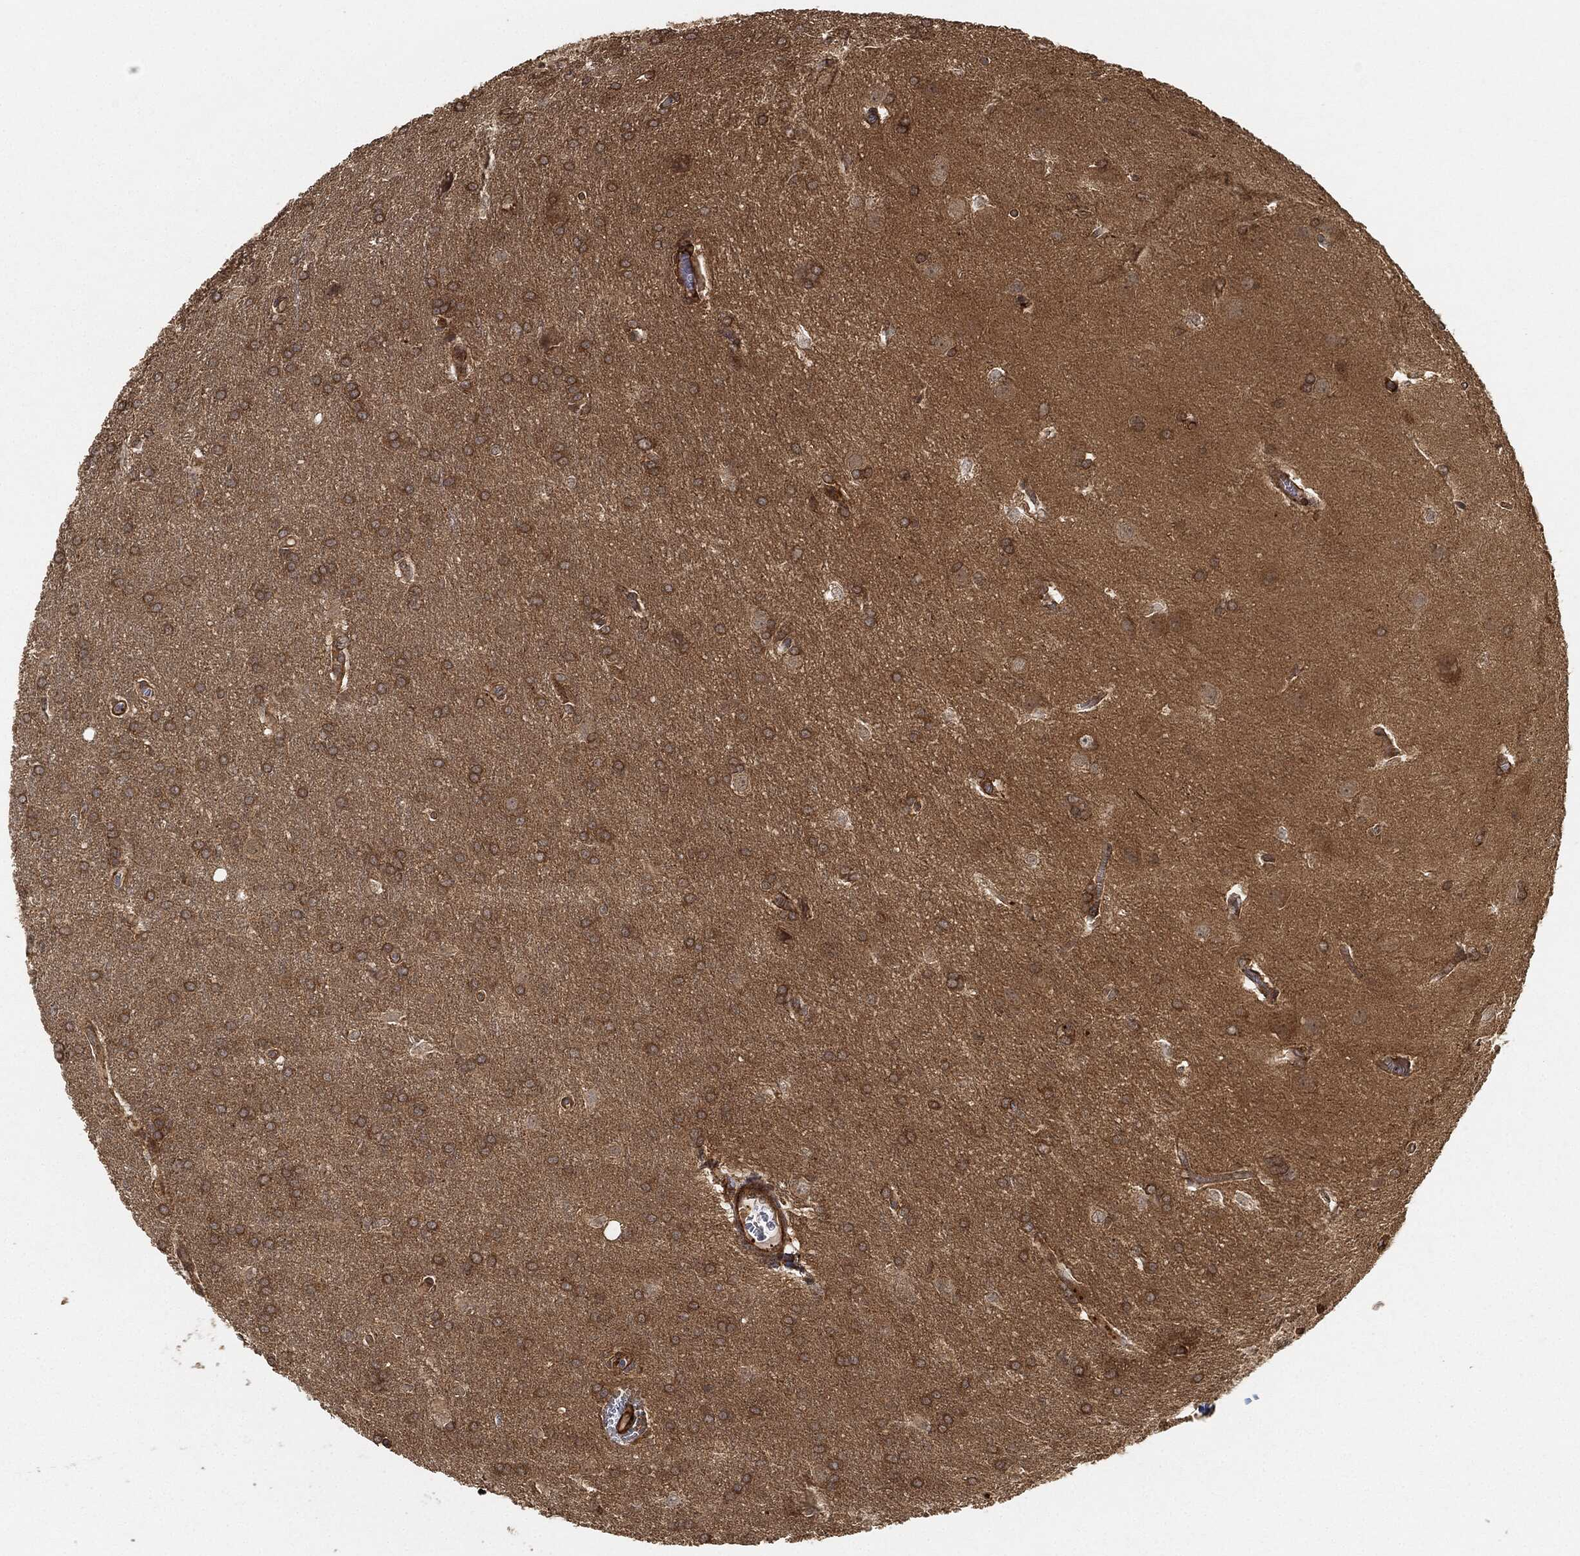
{"staining": {"intensity": "strong", "quantity": "25%-75%", "location": "cytoplasmic/membranous"}, "tissue": "glioma", "cell_type": "Tumor cells", "image_type": "cancer", "snomed": [{"axis": "morphology", "description": "Glioma, malignant, Low grade"}, {"axis": "topography", "description": "Brain"}], "caption": "High-magnification brightfield microscopy of malignant glioma (low-grade) stained with DAB (3,3'-diaminobenzidine) (brown) and counterstained with hematoxylin (blue). tumor cells exhibit strong cytoplasmic/membranous positivity is seen in about25%-75% of cells.", "gene": "TPT1", "patient": {"sex": "female", "age": 32}}